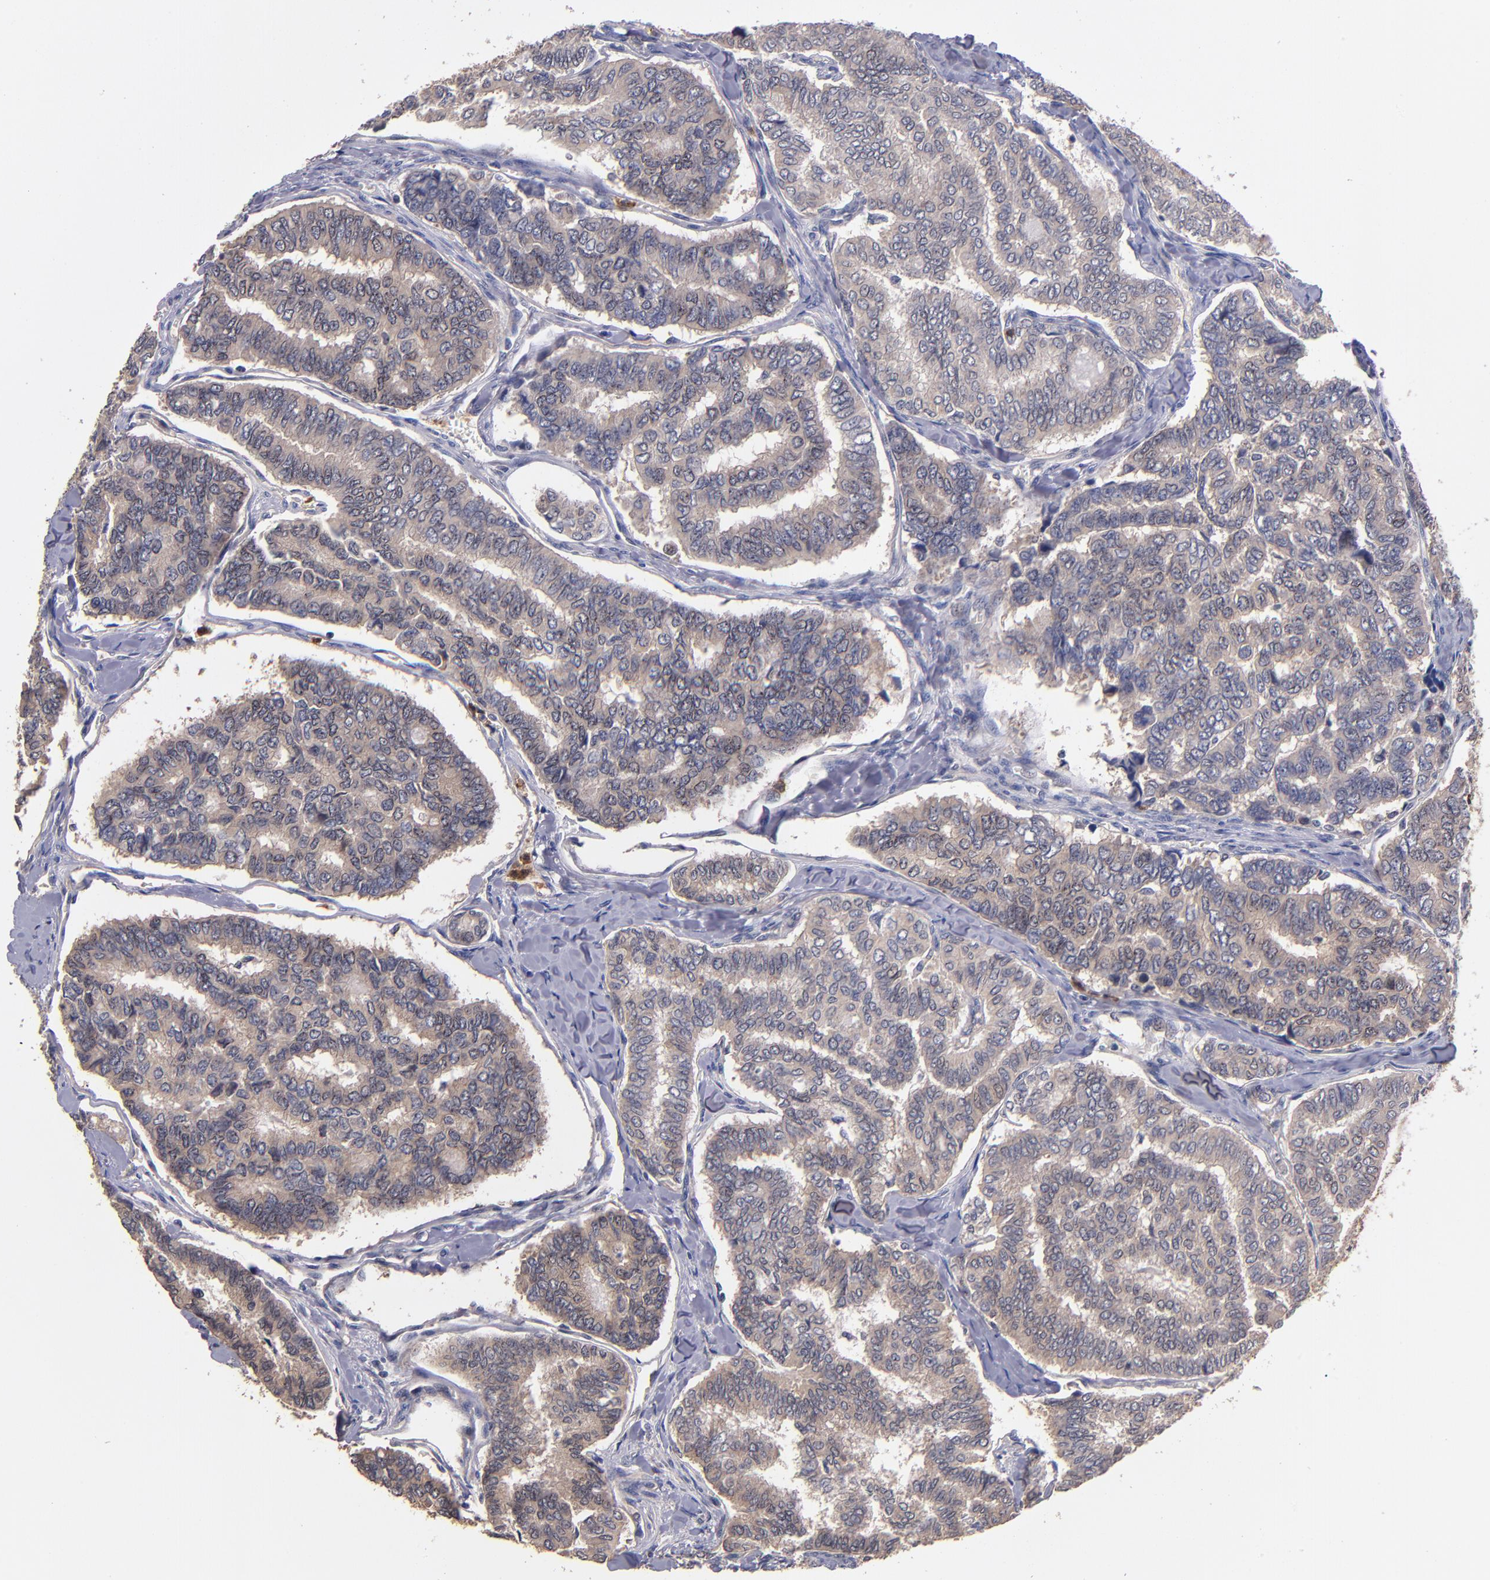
{"staining": {"intensity": "weak", "quantity": ">75%", "location": "cytoplasmic/membranous"}, "tissue": "thyroid cancer", "cell_type": "Tumor cells", "image_type": "cancer", "snomed": [{"axis": "morphology", "description": "Papillary adenocarcinoma, NOS"}, {"axis": "topography", "description": "Thyroid gland"}], "caption": "Tumor cells display weak cytoplasmic/membranous staining in approximately >75% of cells in thyroid cancer (papillary adenocarcinoma).", "gene": "TTLL12", "patient": {"sex": "female", "age": 35}}